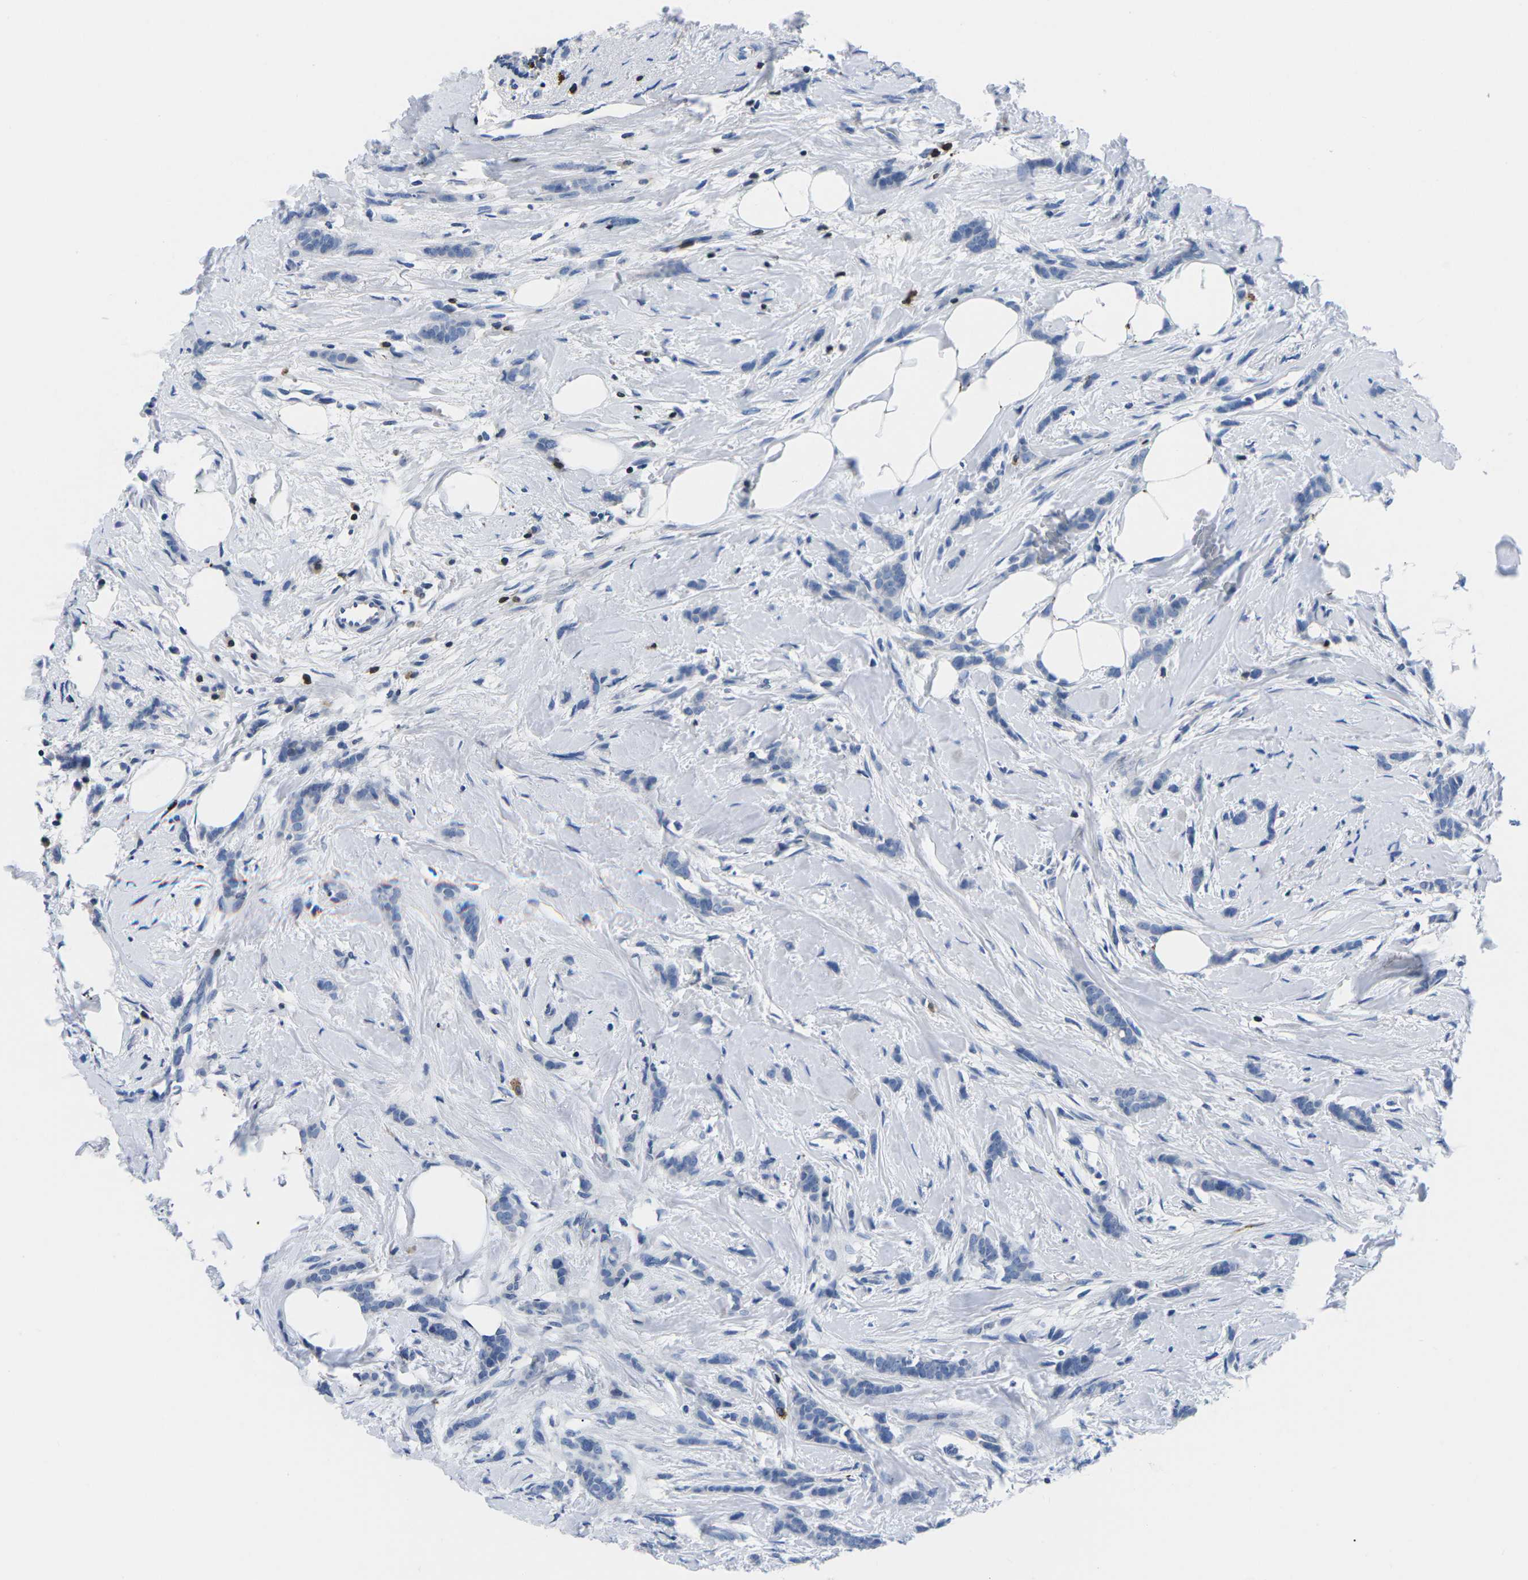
{"staining": {"intensity": "negative", "quantity": "none", "location": "none"}, "tissue": "breast cancer", "cell_type": "Tumor cells", "image_type": "cancer", "snomed": [{"axis": "morphology", "description": "Lobular carcinoma, in situ"}, {"axis": "morphology", "description": "Lobular carcinoma"}, {"axis": "topography", "description": "Breast"}], "caption": "This is an immunohistochemistry (IHC) histopathology image of human breast cancer (lobular carcinoma in situ). There is no positivity in tumor cells.", "gene": "CTSW", "patient": {"sex": "female", "age": 41}}